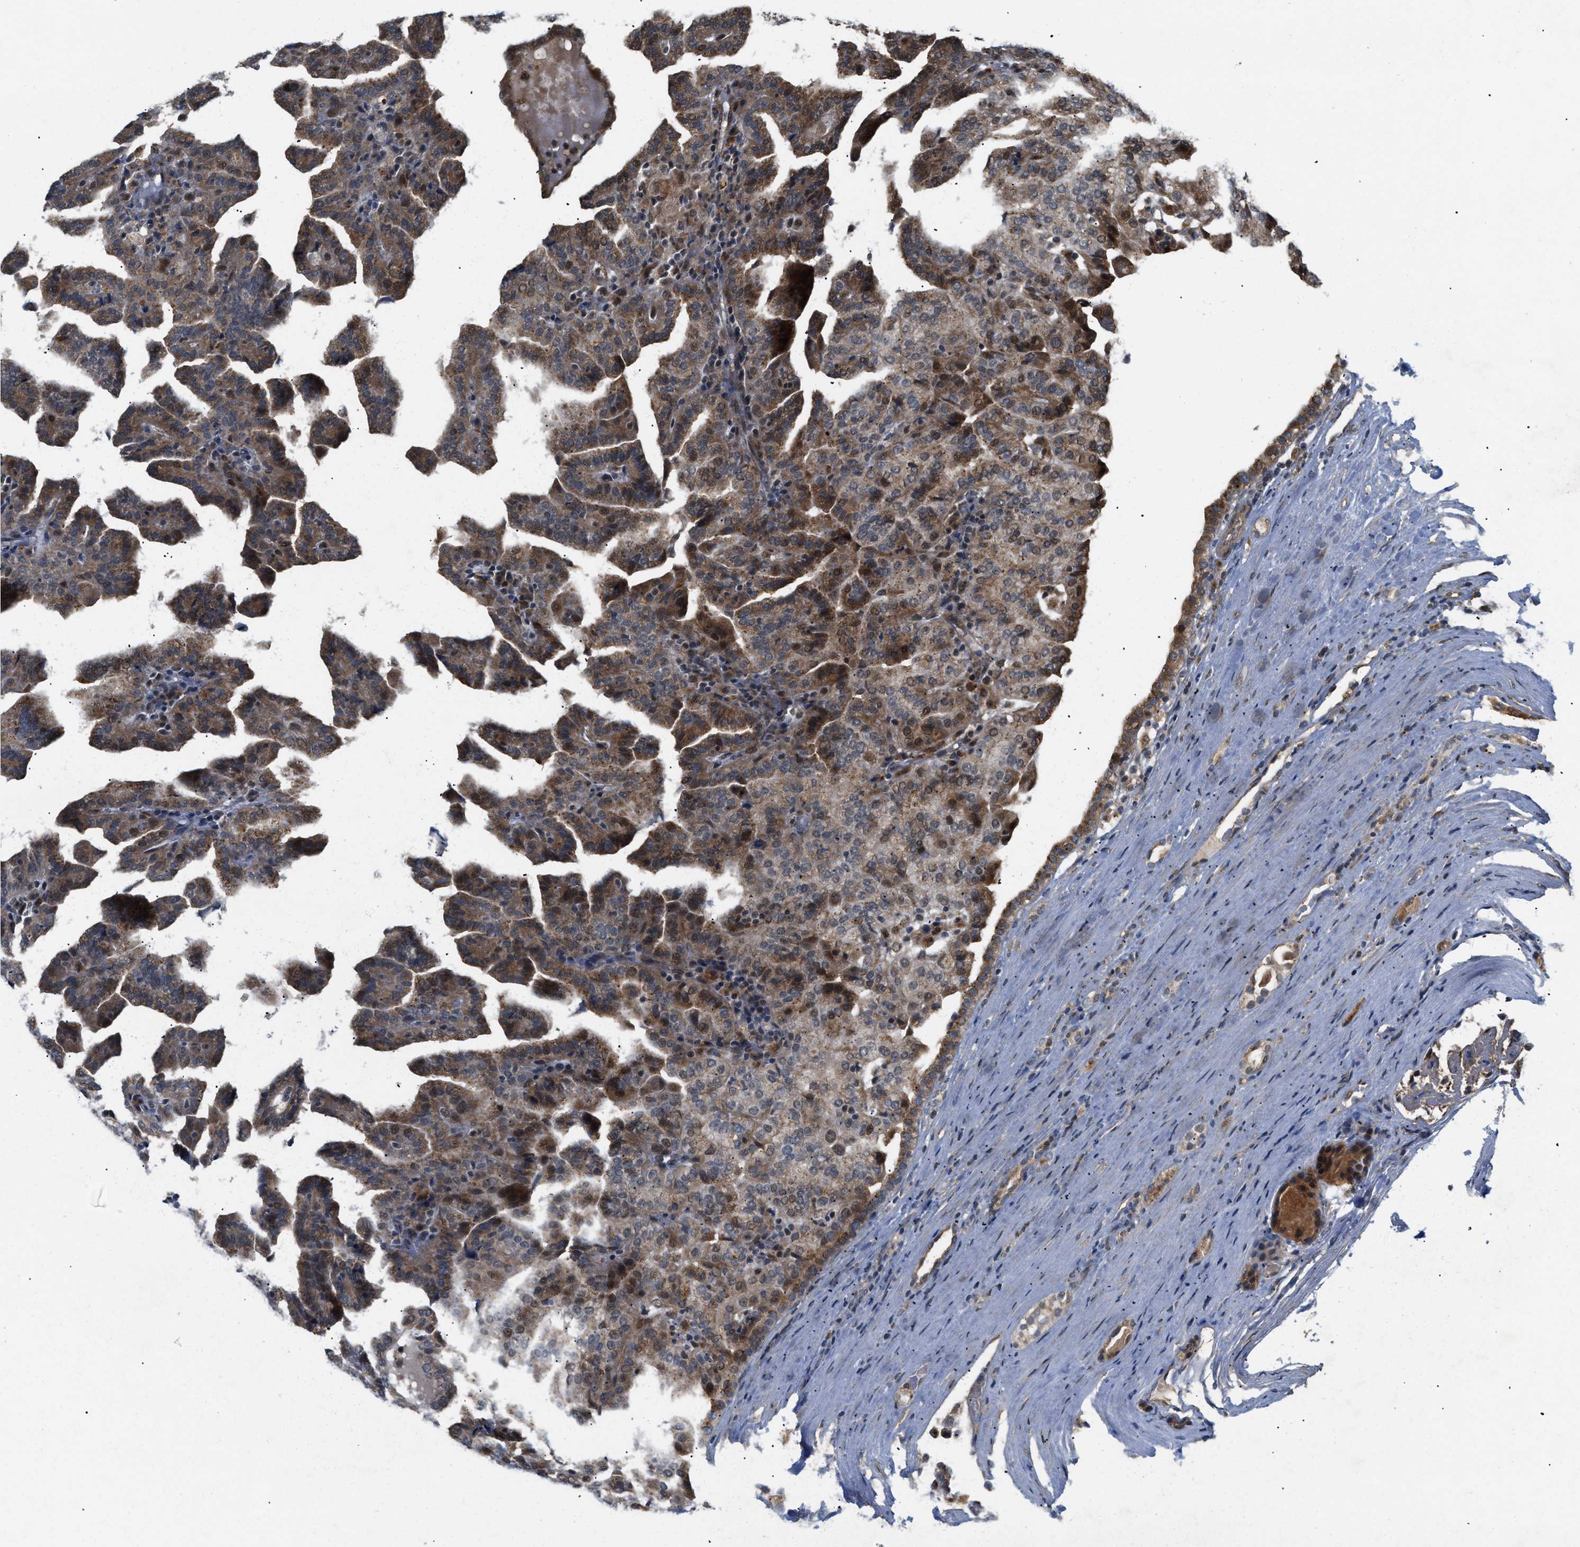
{"staining": {"intensity": "moderate", "quantity": "25%-75%", "location": "cytoplasmic/membranous,nuclear"}, "tissue": "renal cancer", "cell_type": "Tumor cells", "image_type": "cancer", "snomed": [{"axis": "morphology", "description": "Adenocarcinoma, NOS"}, {"axis": "topography", "description": "Kidney"}], "caption": "Renal cancer (adenocarcinoma) was stained to show a protein in brown. There is medium levels of moderate cytoplasmic/membranous and nuclear staining in about 25%-75% of tumor cells. (Brightfield microscopy of DAB IHC at high magnification).", "gene": "PDGFB", "patient": {"sex": "male", "age": 61}}